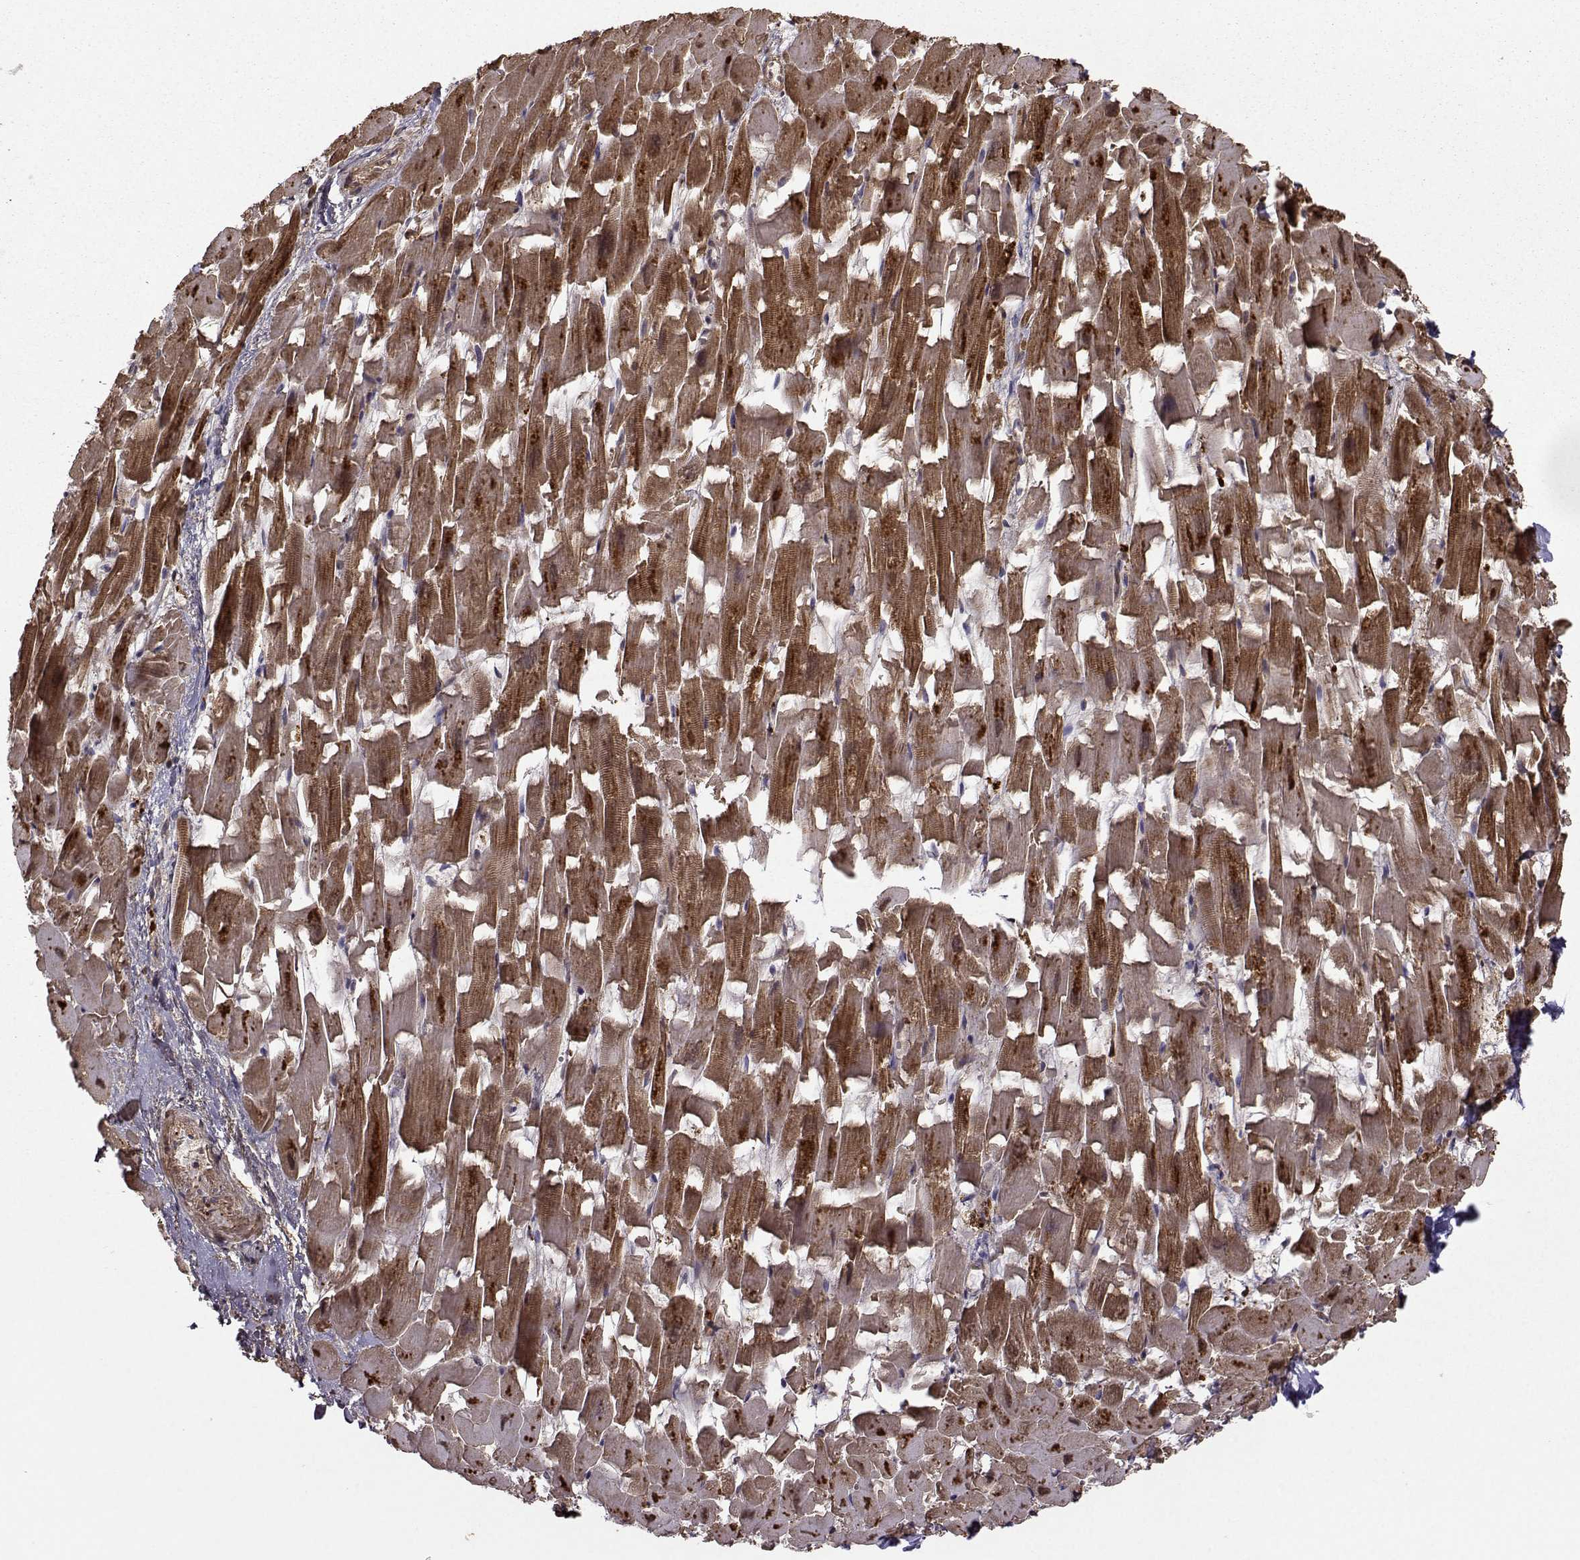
{"staining": {"intensity": "strong", "quantity": ">75%", "location": "cytoplasmic/membranous"}, "tissue": "heart muscle", "cell_type": "Cardiomyocytes", "image_type": "normal", "snomed": [{"axis": "morphology", "description": "Normal tissue, NOS"}, {"axis": "topography", "description": "Heart"}], "caption": "Immunohistochemistry image of benign heart muscle stained for a protein (brown), which exhibits high levels of strong cytoplasmic/membranous expression in approximately >75% of cardiomyocytes.", "gene": "NECAB3", "patient": {"sex": "female", "age": 64}}